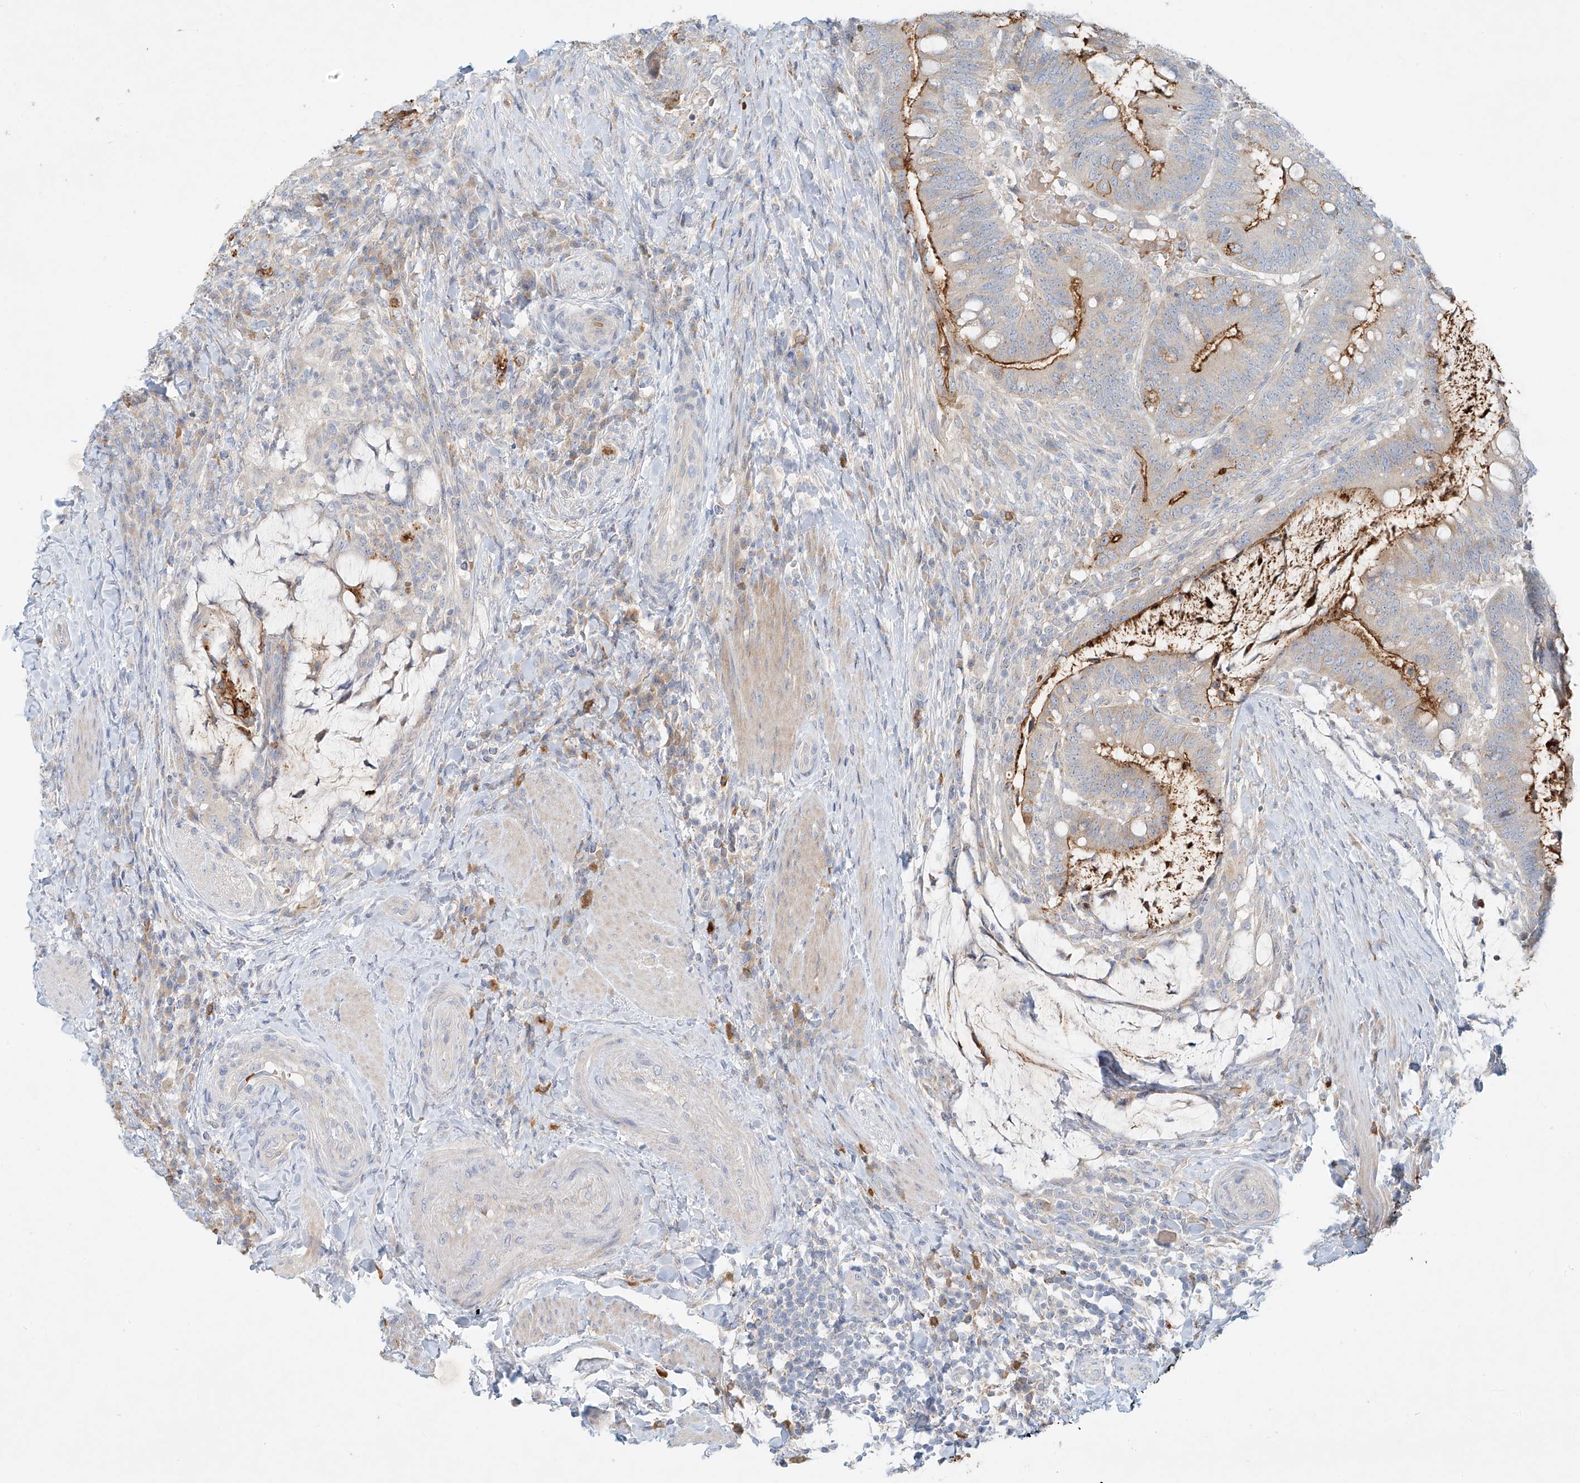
{"staining": {"intensity": "strong", "quantity": "25%-75%", "location": "cytoplasmic/membranous"}, "tissue": "colorectal cancer", "cell_type": "Tumor cells", "image_type": "cancer", "snomed": [{"axis": "morphology", "description": "Adenocarcinoma, NOS"}, {"axis": "topography", "description": "Colon"}], "caption": "A histopathology image of human adenocarcinoma (colorectal) stained for a protein shows strong cytoplasmic/membranous brown staining in tumor cells.", "gene": "SYTL3", "patient": {"sex": "female", "age": 66}}